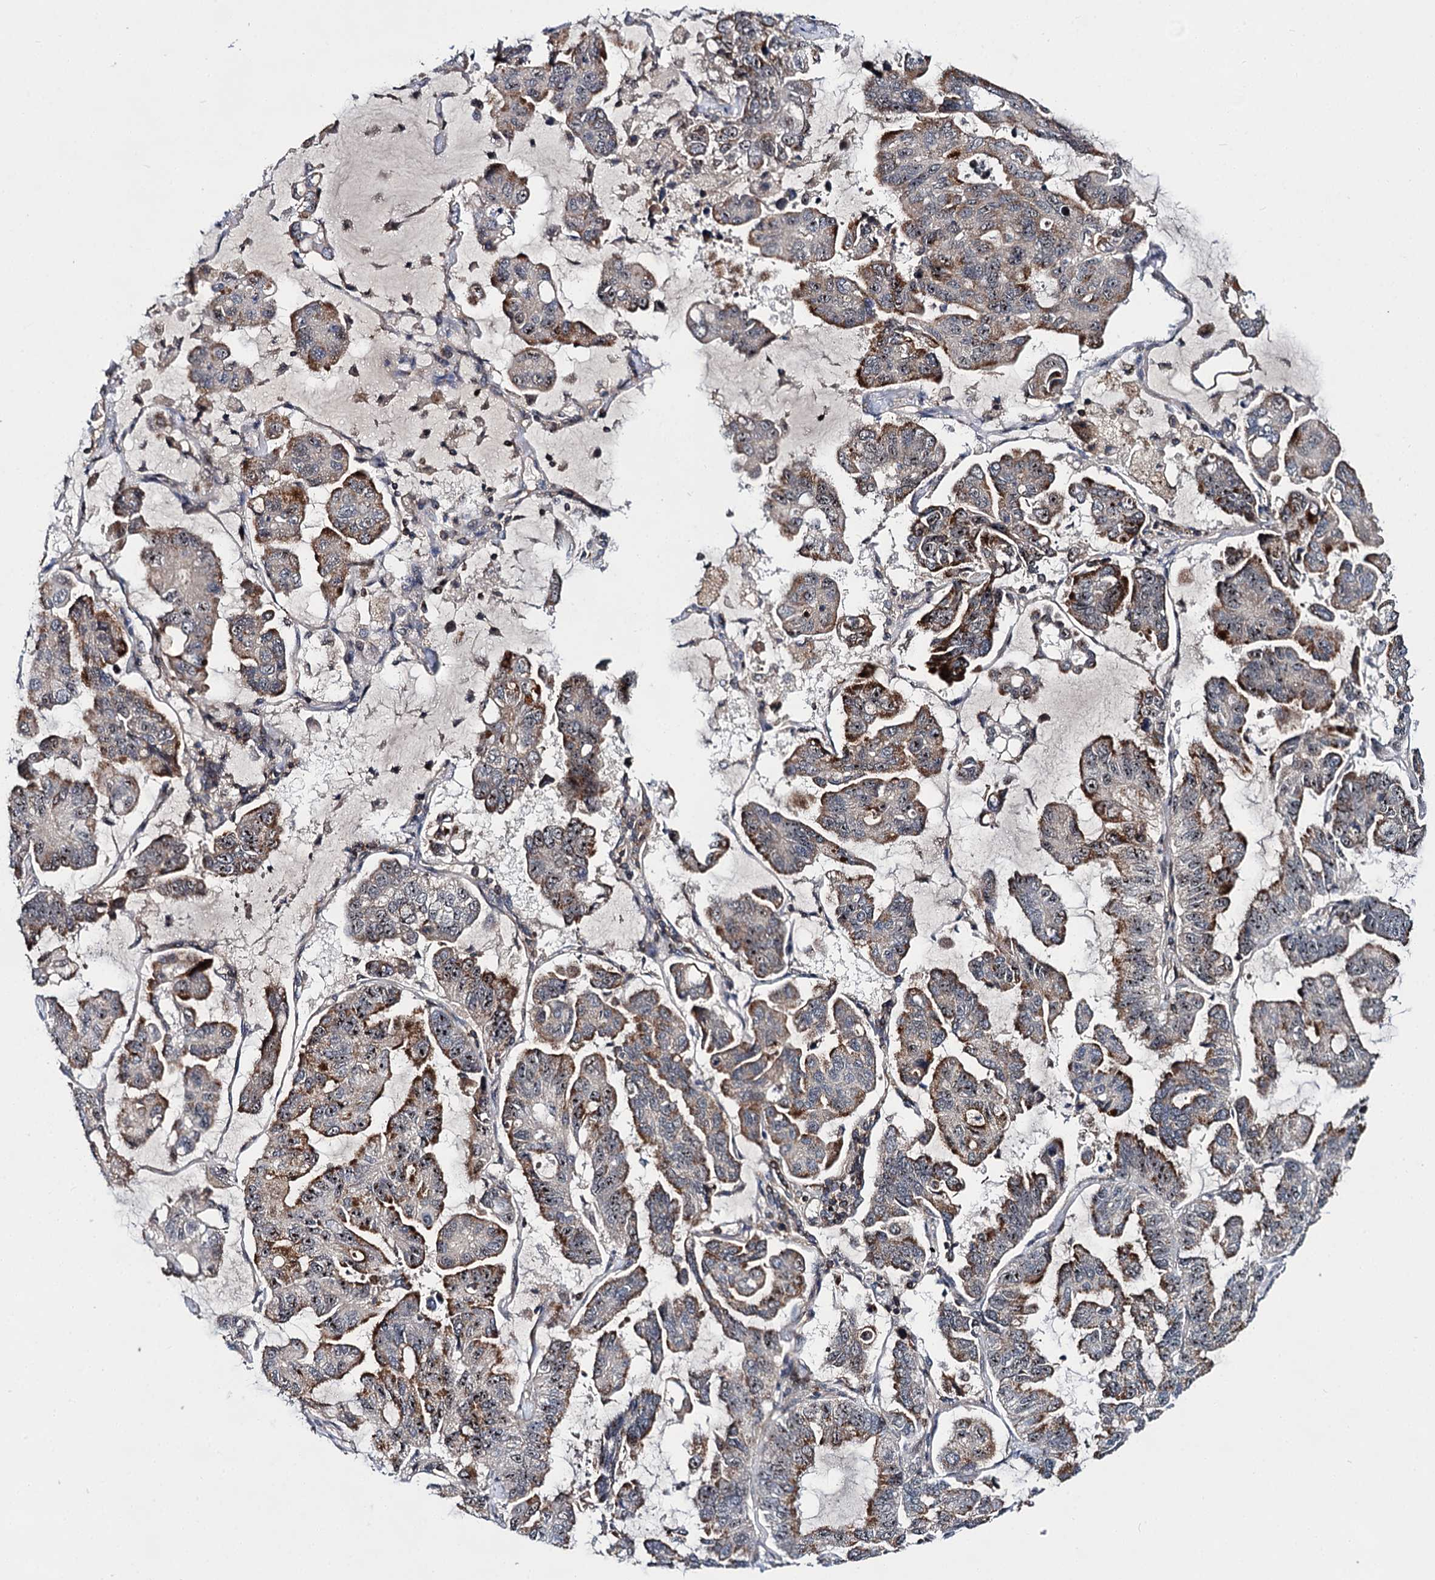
{"staining": {"intensity": "moderate", "quantity": "25%-75%", "location": "cytoplasmic/membranous,nuclear"}, "tissue": "lung cancer", "cell_type": "Tumor cells", "image_type": "cancer", "snomed": [{"axis": "morphology", "description": "Adenocarcinoma, NOS"}, {"axis": "topography", "description": "Lung"}], "caption": "The histopathology image shows staining of lung cancer (adenocarcinoma), revealing moderate cytoplasmic/membranous and nuclear protein expression (brown color) within tumor cells.", "gene": "ABLIM1", "patient": {"sex": "male", "age": 64}}